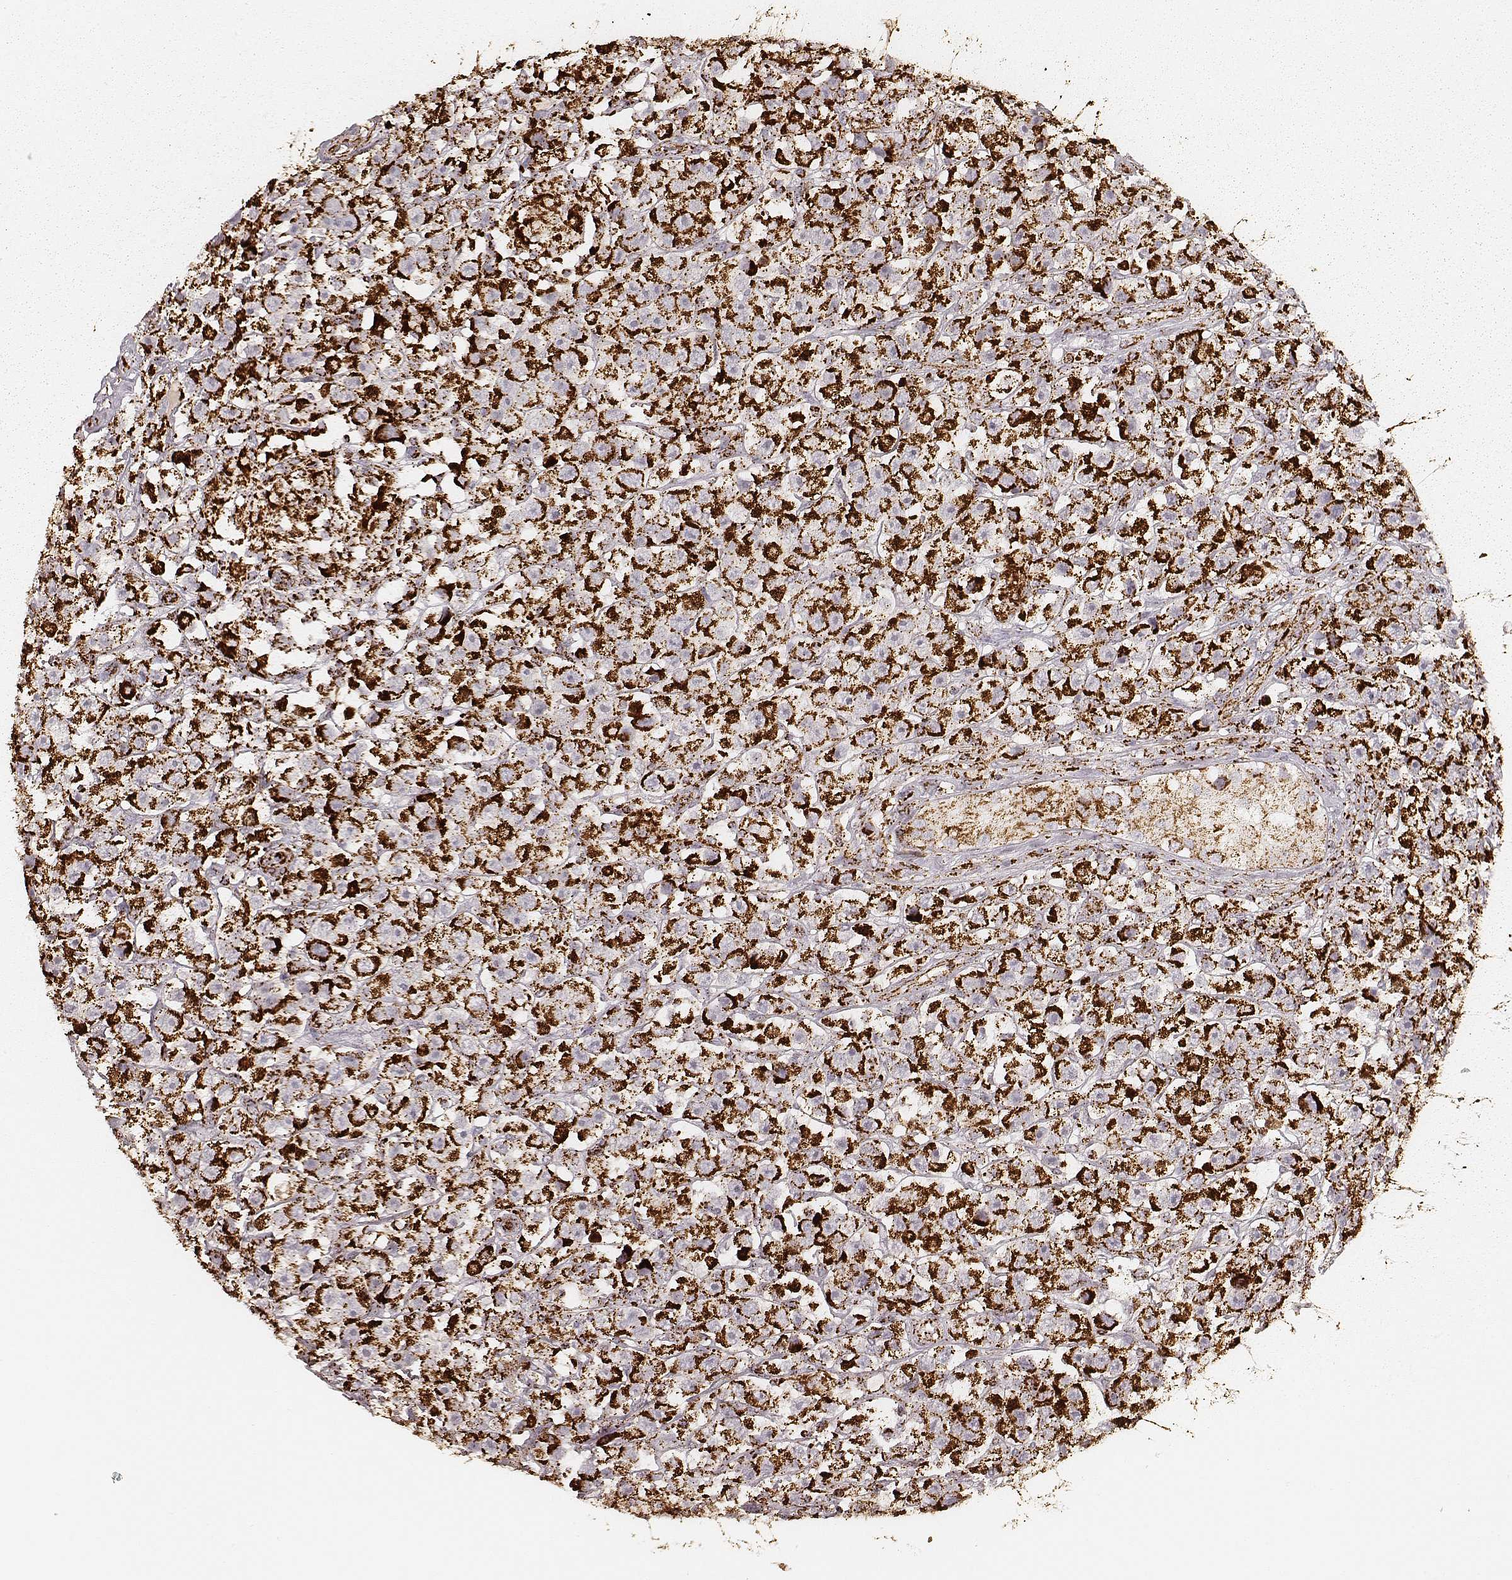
{"staining": {"intensity": "strong", "quantity": ">75%", "location": "cytoplasmic/membranous"}, "tissue": "testis cancer", "cell_type": "Tumor cells", "image_type": "cancer", "snomed": [{"axis": "morphology", "description": "Seminoma, NOS"}, {"axis": "topography", "description": "Testis"}], "caption": "DAB (3,3'-diaminobenzidine) immunohistochemical staining of human testis cancer (seminoma) reveals strong cytoplasmic/membranous protein staining in approximately >75% of tumor cells. The protein is stained brown, and the nuclei are stained in blue (DAB IHC with brightfield microscopy, high magnification).", "gene": "CS", "patient": {"sex": "male", "age": 45}}